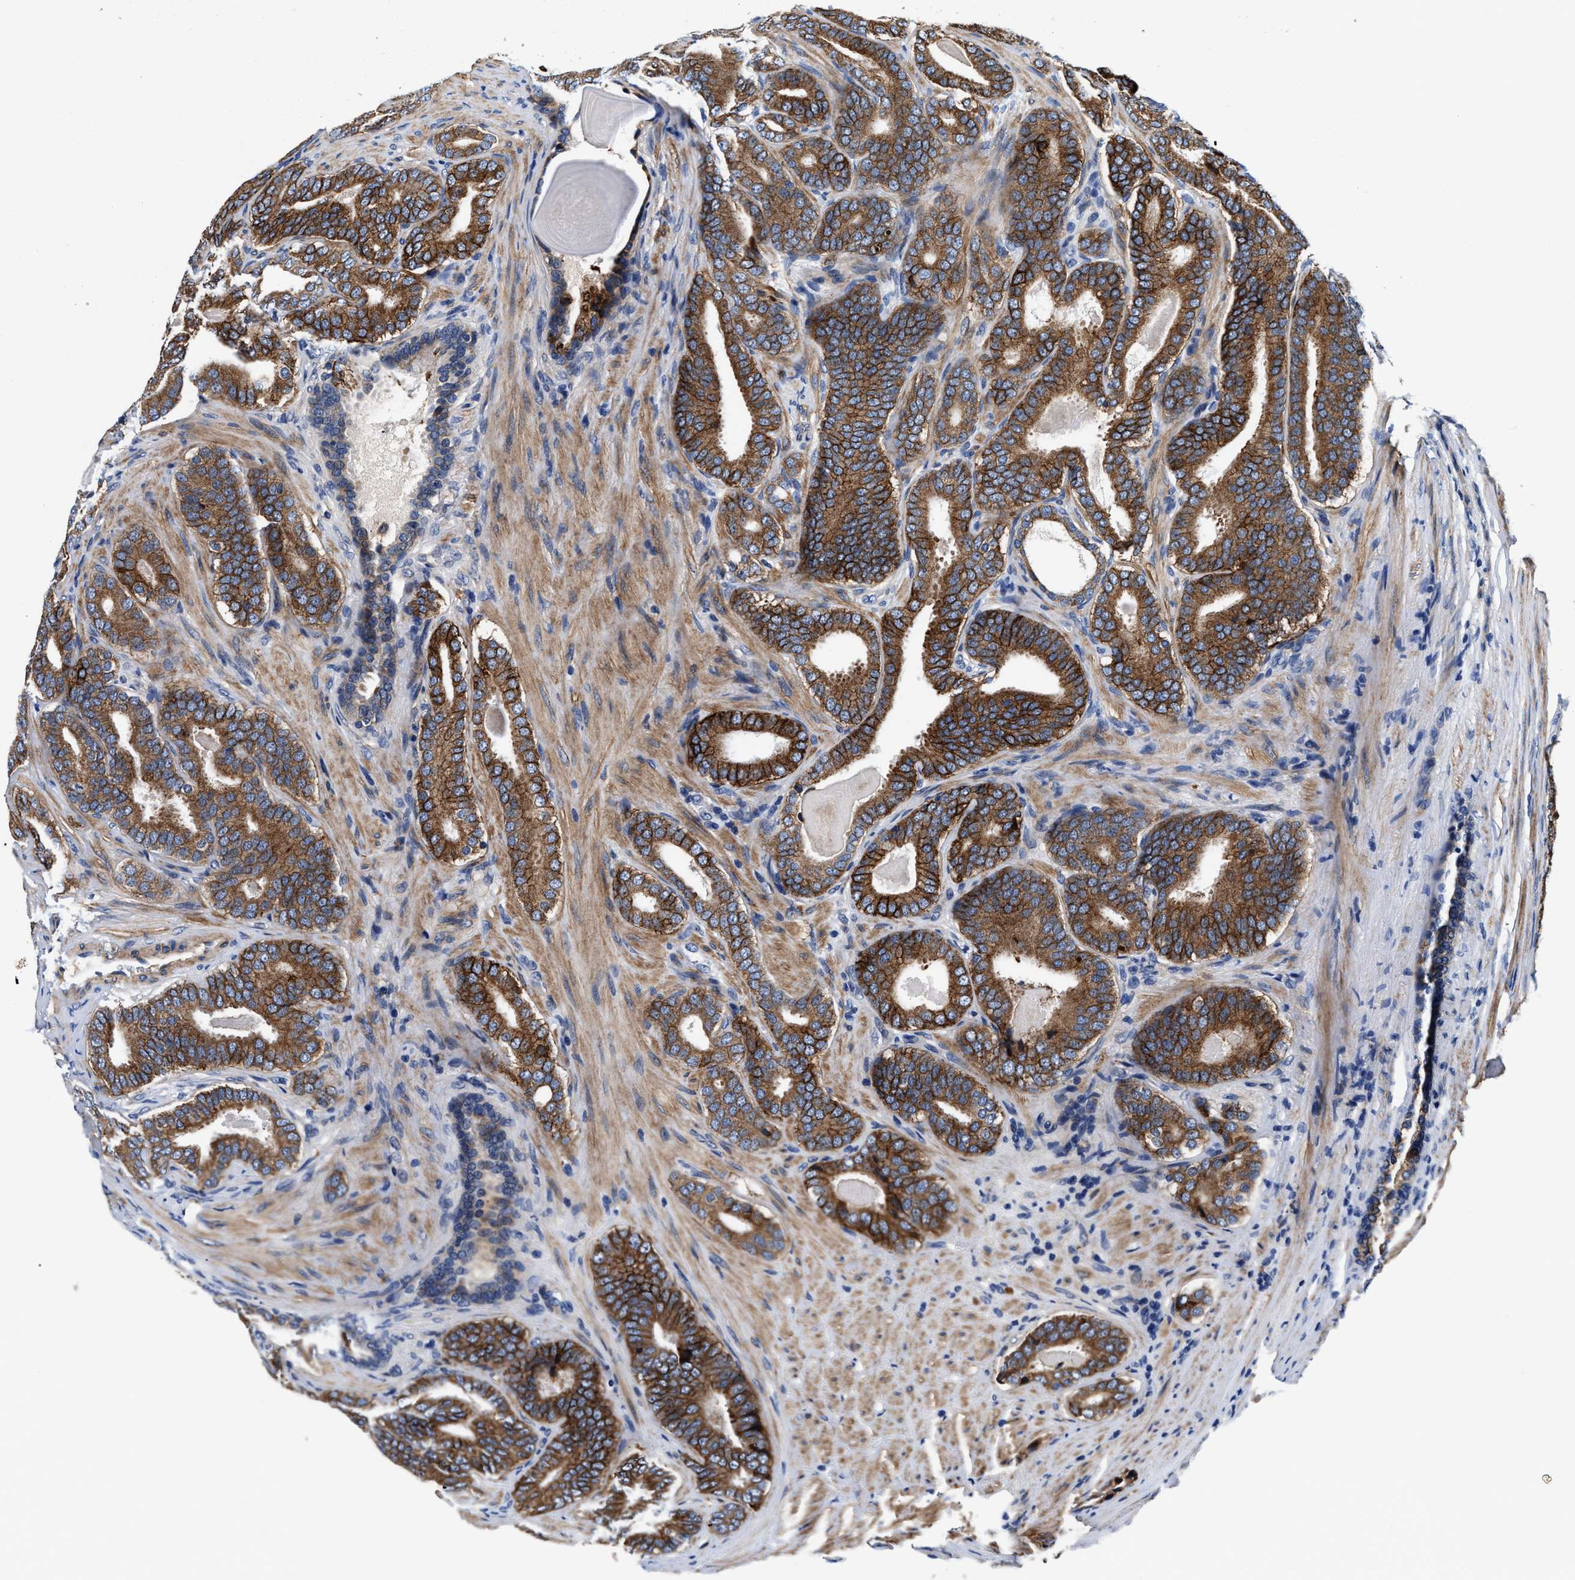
{"staining": {"intensity": "strong", "quantity": ">75%", "location": "cytoplasmic/membranous"}, "tissue": "prostate cancer", "cell_type": "Tumor cells", "image_type": "cancer", "snomed": [{"axis": "morphology", "description": "Adenocarcinoma, High grade"}, {"axis": "topography", "description": "Prostate"}], "caption": "Prostate cancer stained with IHC reveals strong cytoplasmic/membranous expression in about >75% of tumor cells.", "gene": "SLC12A2", "patient": {"sex": "male", "age": 60}}